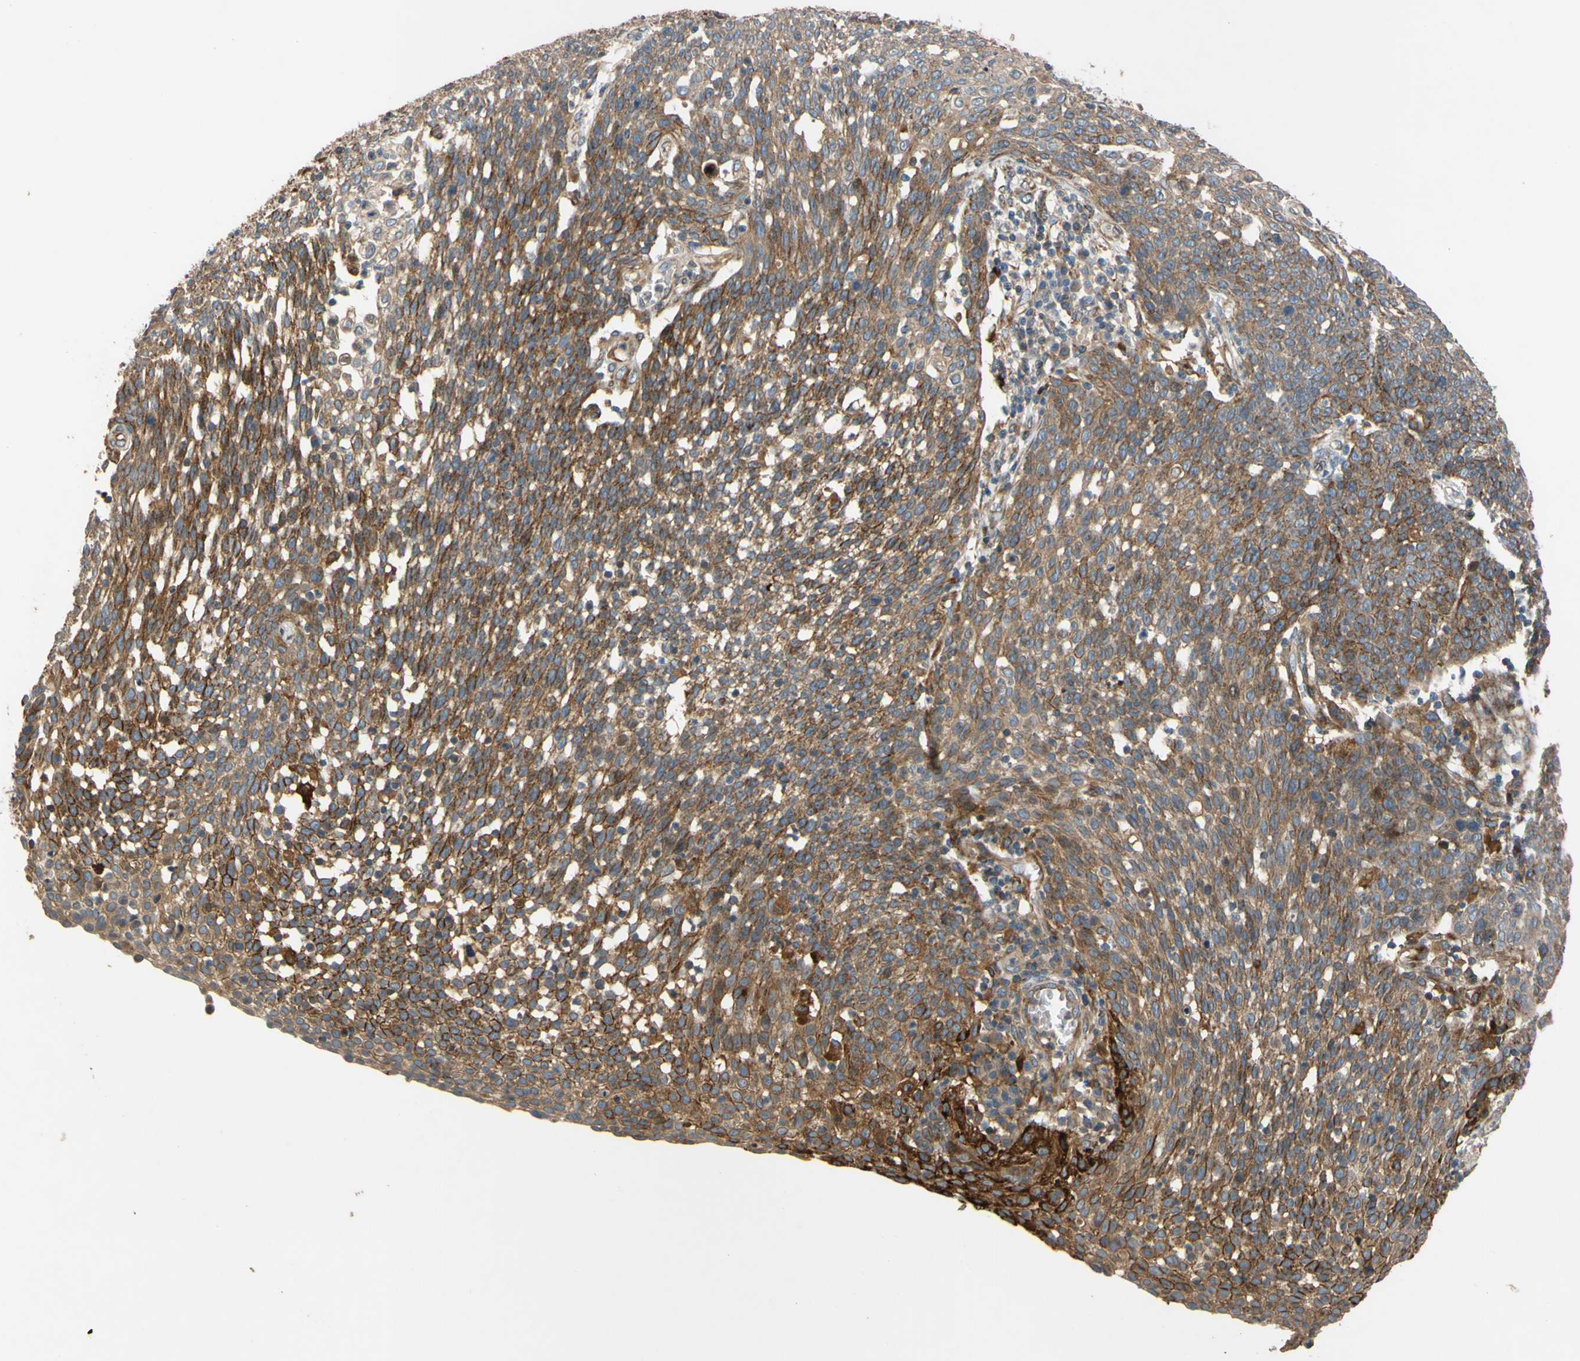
{"staining": {"intensity": "moderate", "quantity": ">75%", "location": "cytoplasmic/membranous"}, "tissue": "cervical cancer", "cell_type": "Tumor cells", "image_type": "cancer", "snomed": [{"axis": "morphology", "description": "Squamous cell carcinoma, NOS"}, {"axis": "topography", "description": "Cervix"}], "caption": "Tumor cells exhibit medium levels of moderate cytoplasmic/membranous staining in approximately >75% of cells in human squamous cell carcinoma (cervical).", "gene": "SPTLC1", "patient": {"sex": "female", "age": 34}}